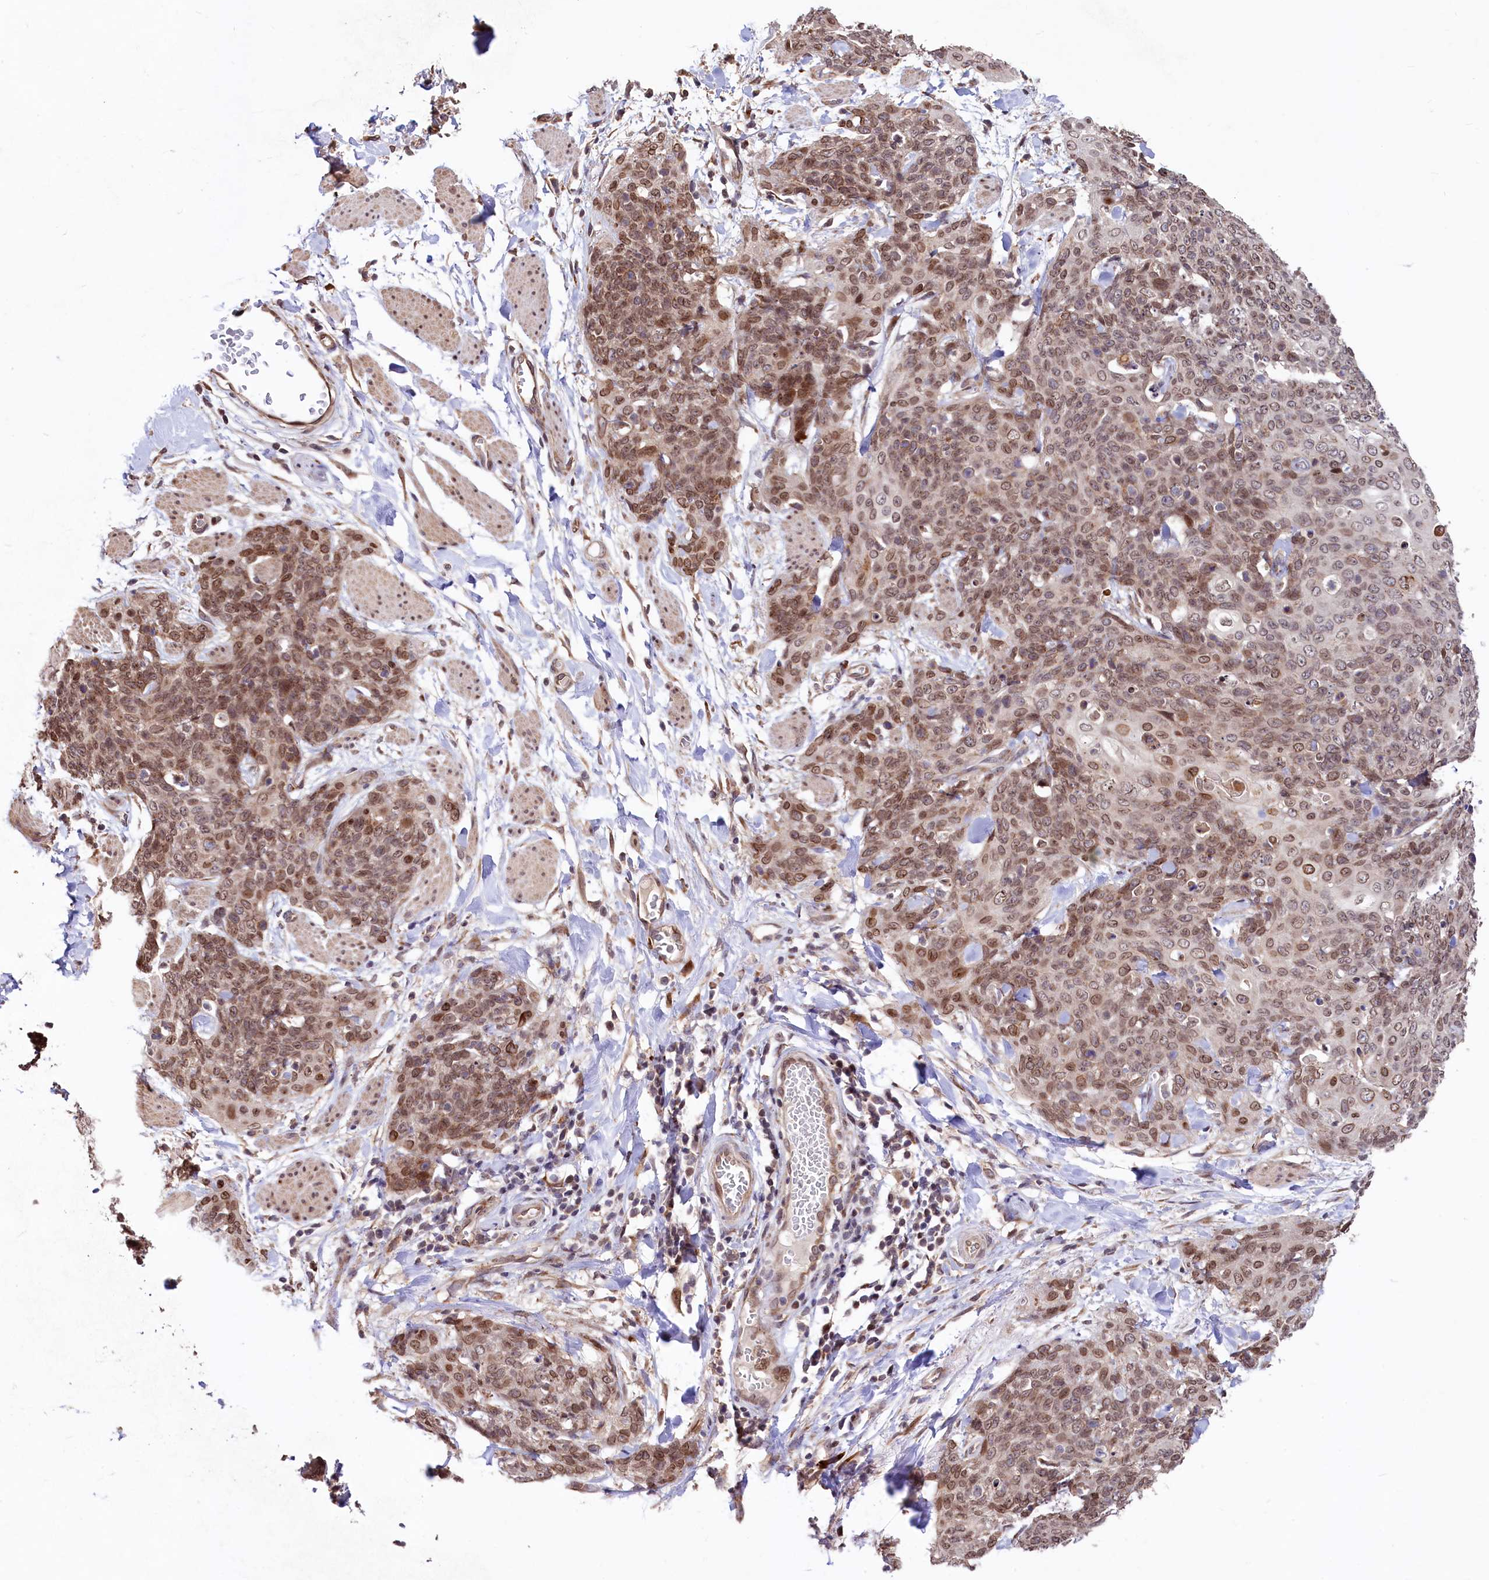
{"staining": {"intensity": "moderate", "quantity": ">75%", "location": "cytoplasmic/membranous,nuclear"}, "tissue": "skin cancer", "cell_type": "Tumor cells", "image_type": "cancer", "snomed": [{"axis": "morphology", "description": "Squamous cell carcinoma, NOS"}, {"axis": "topography", "description": "Skin"}, {"axis": "topography", "description": "Vulva"}], "caption": "Skin squamous cell carcinoma stained for a protein (brown) shows moderate cytoplasmic/membranous and nuclear positive staining in about >75% of tumor cells.", "gene": "C5orf15", "patient": {"sex": "female", "age": 85}}